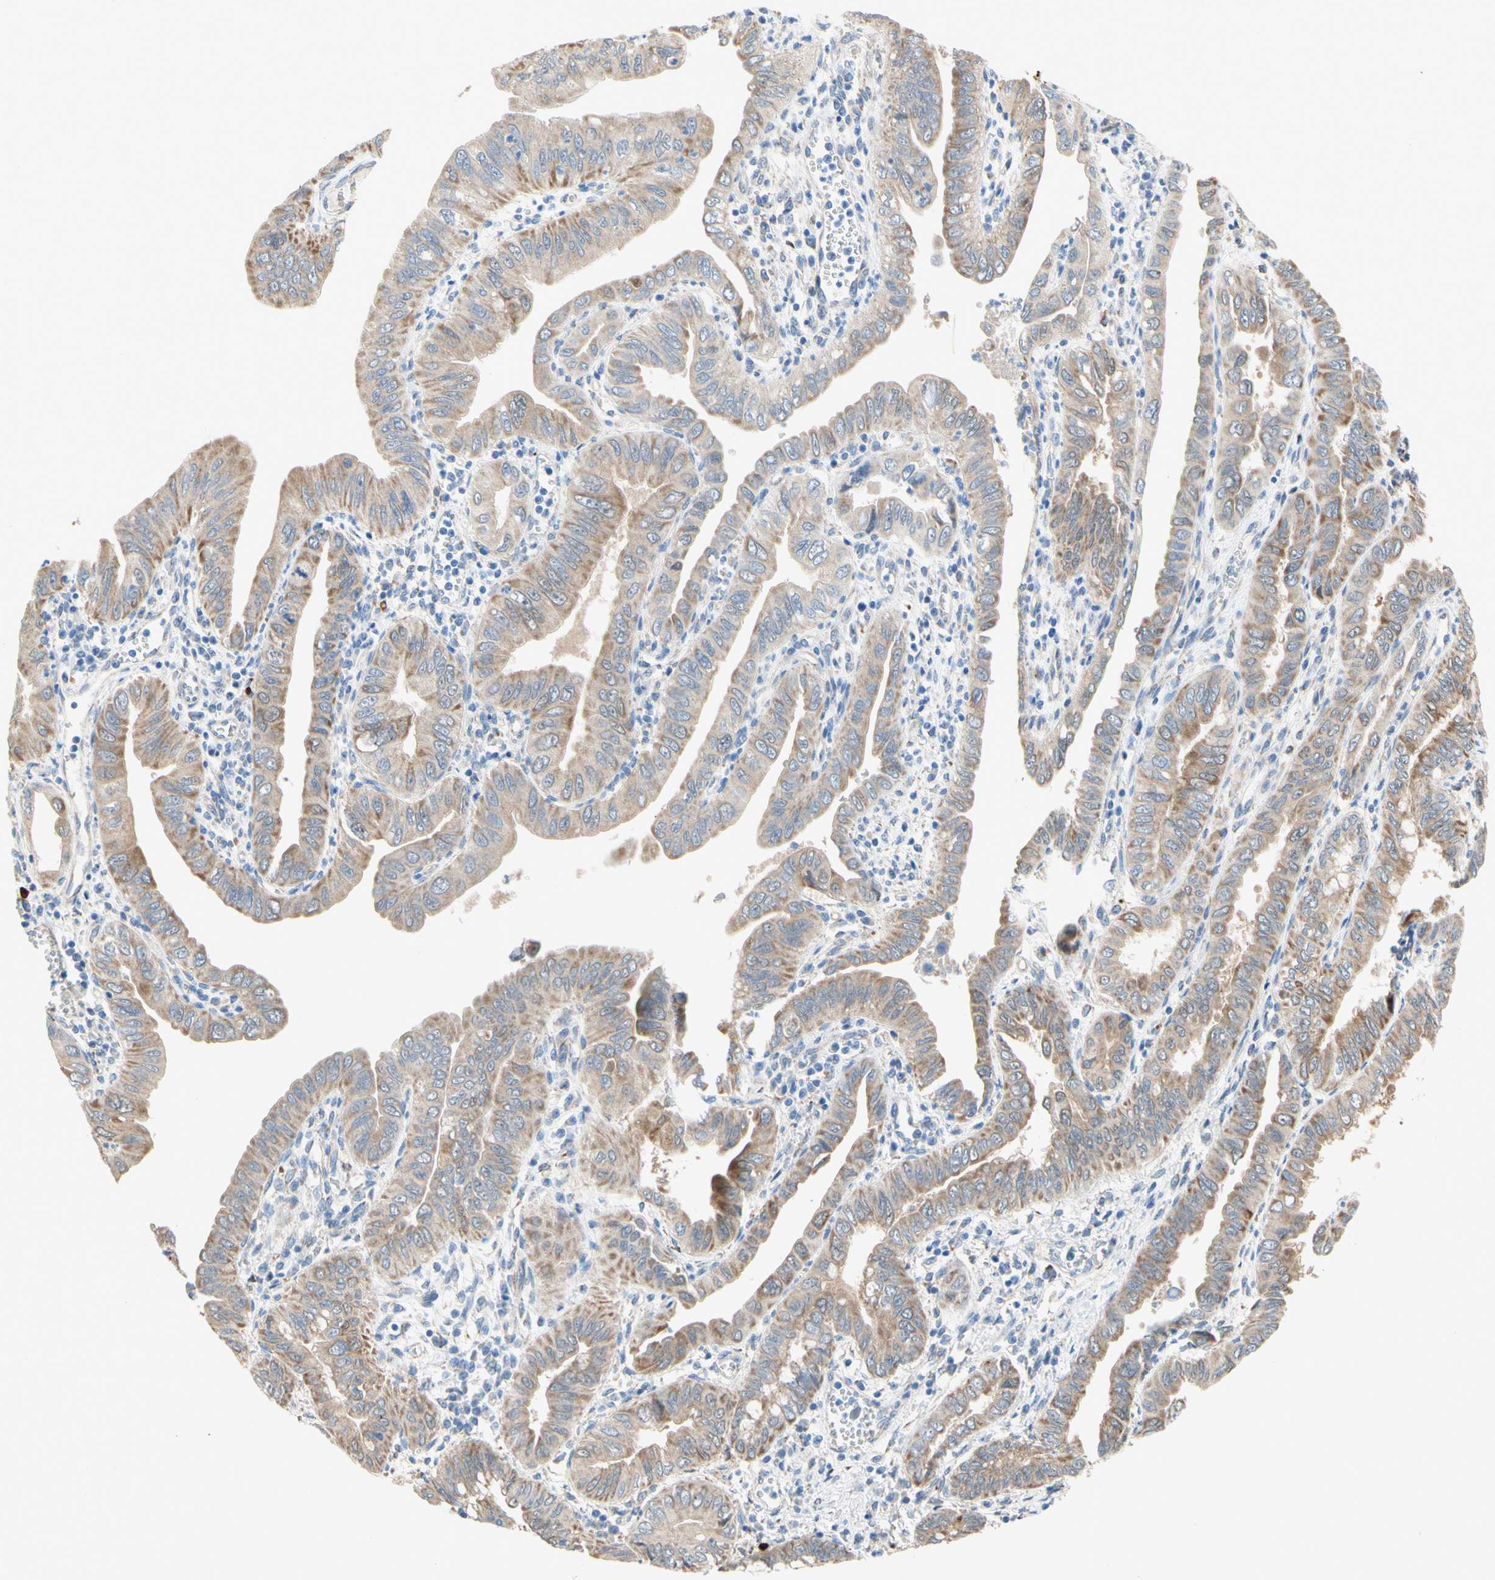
{"staining": {"intensity": "moderate", "quantity": ">75%", "location": "cytoplasmic/membranous"}, "tissue": "pancreatic cancer", "cell_type": "Tumor cells", "image_type": "cancer", "snomed": [{"axis": "morphology", "description": "Normal tissue, NOS"}, {"axis": "topography", "description": "Lymph node"}], "caption": "Human pancreatic cancer stained with a brown dye reveals moderate cytoplasmic/membranous positive positivity in approximately >75% of tumor cells.", "gene": "URB2", "patient": {"sex": "male", "age": 50}}